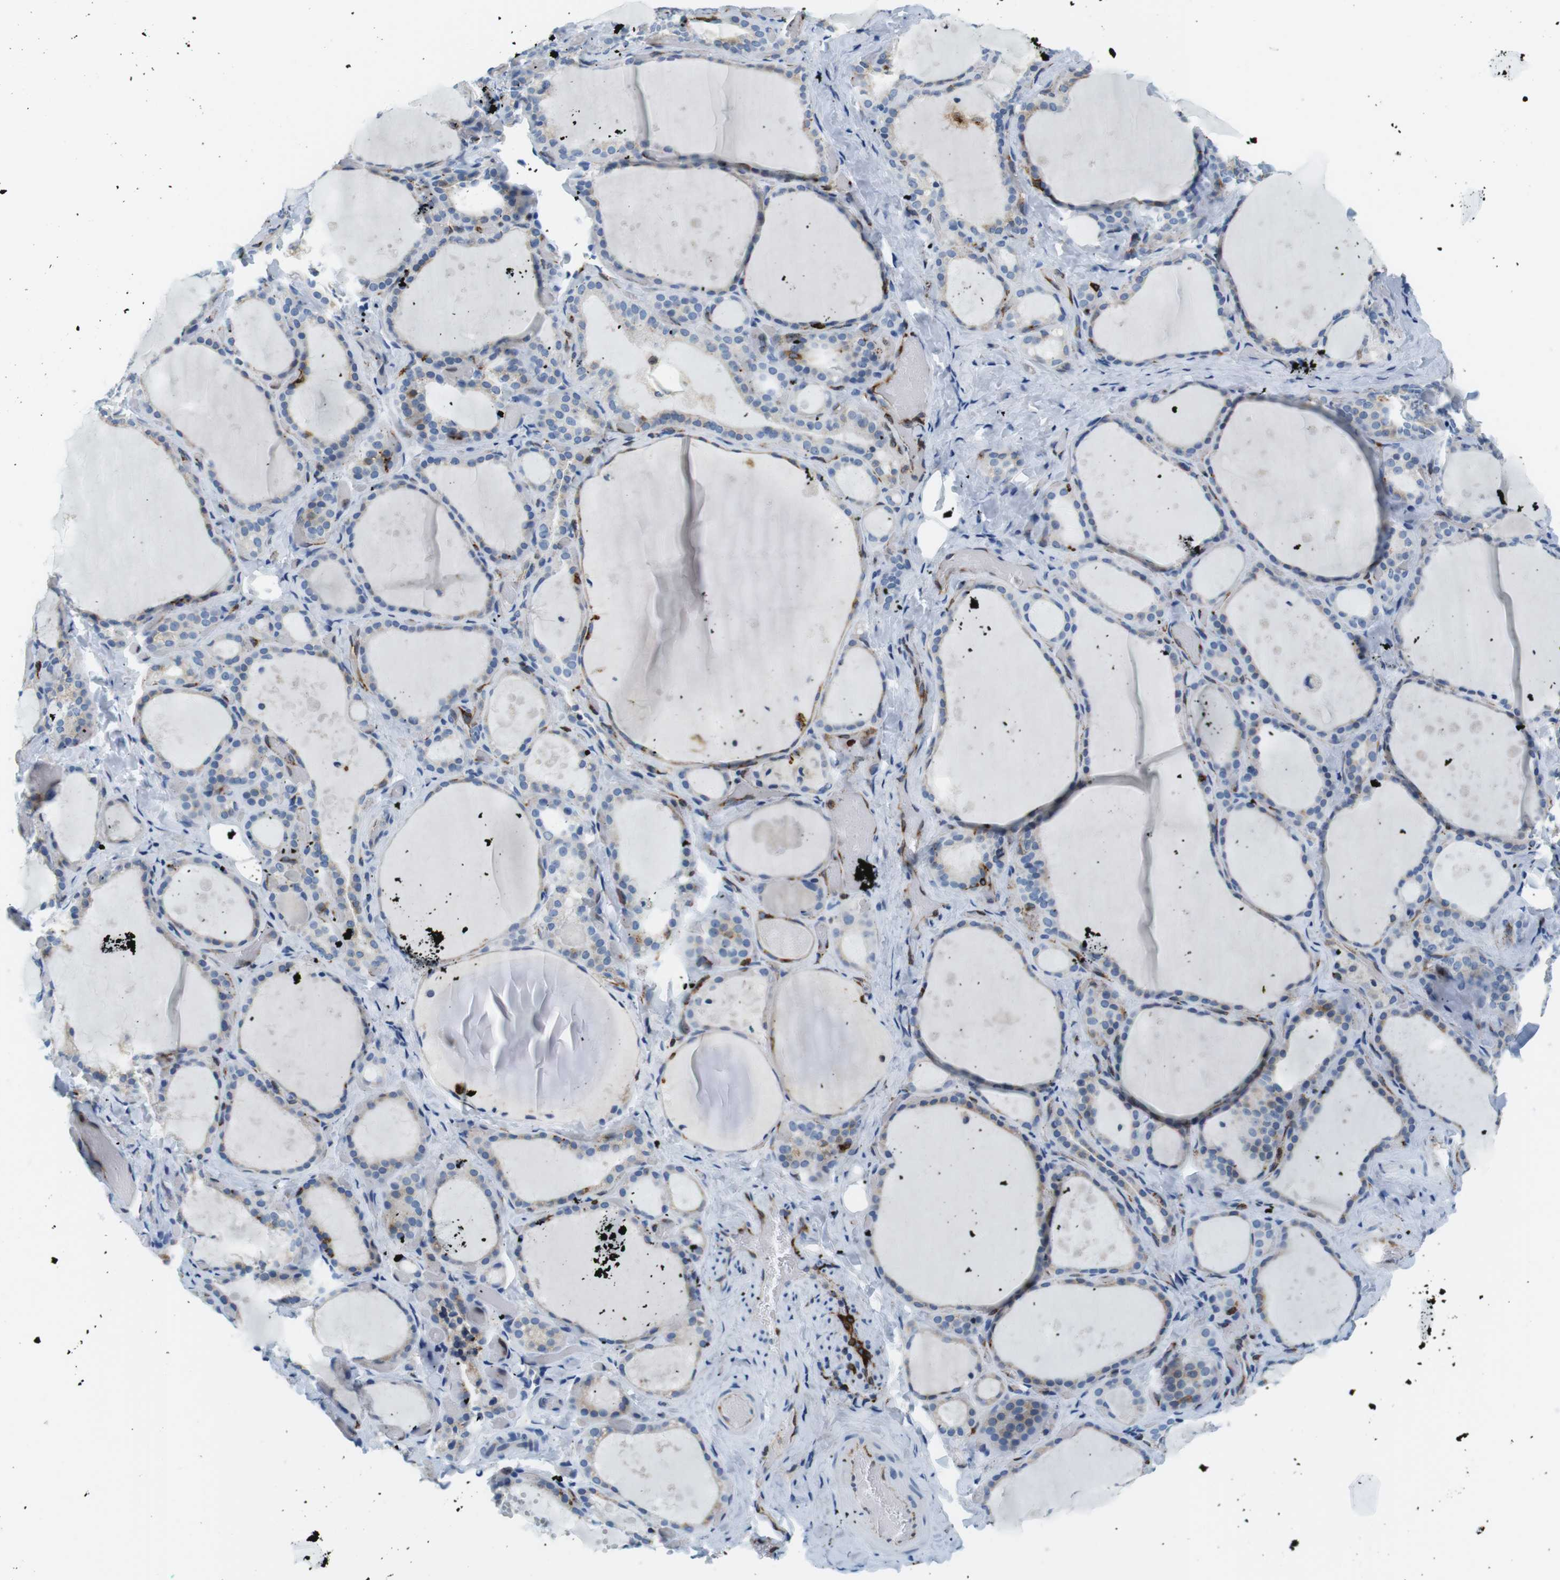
{"staining": {"intensity": "weak", "quantity": "<25%", "location": "cytoplasmic/membranous"}, "tissue": "thyroid gland", "cell_type": "Glandular cells", "image_type": "normal", "snomed": [{"axis": "morphology", "description": "Normal tissue, NOS"}, {"axis": "topography", "description": "Thyroid gland"}], "caption": "Glandular cells show no significant expression in normal thyroid gland. The staining was performed using DAB to visualize the protein expression in brown, while the nuclei were stained in blue with hematoxylin (Magnification: 20x).", "gene": "CIITA", "patient": {"sex": "female", "age": 44}}